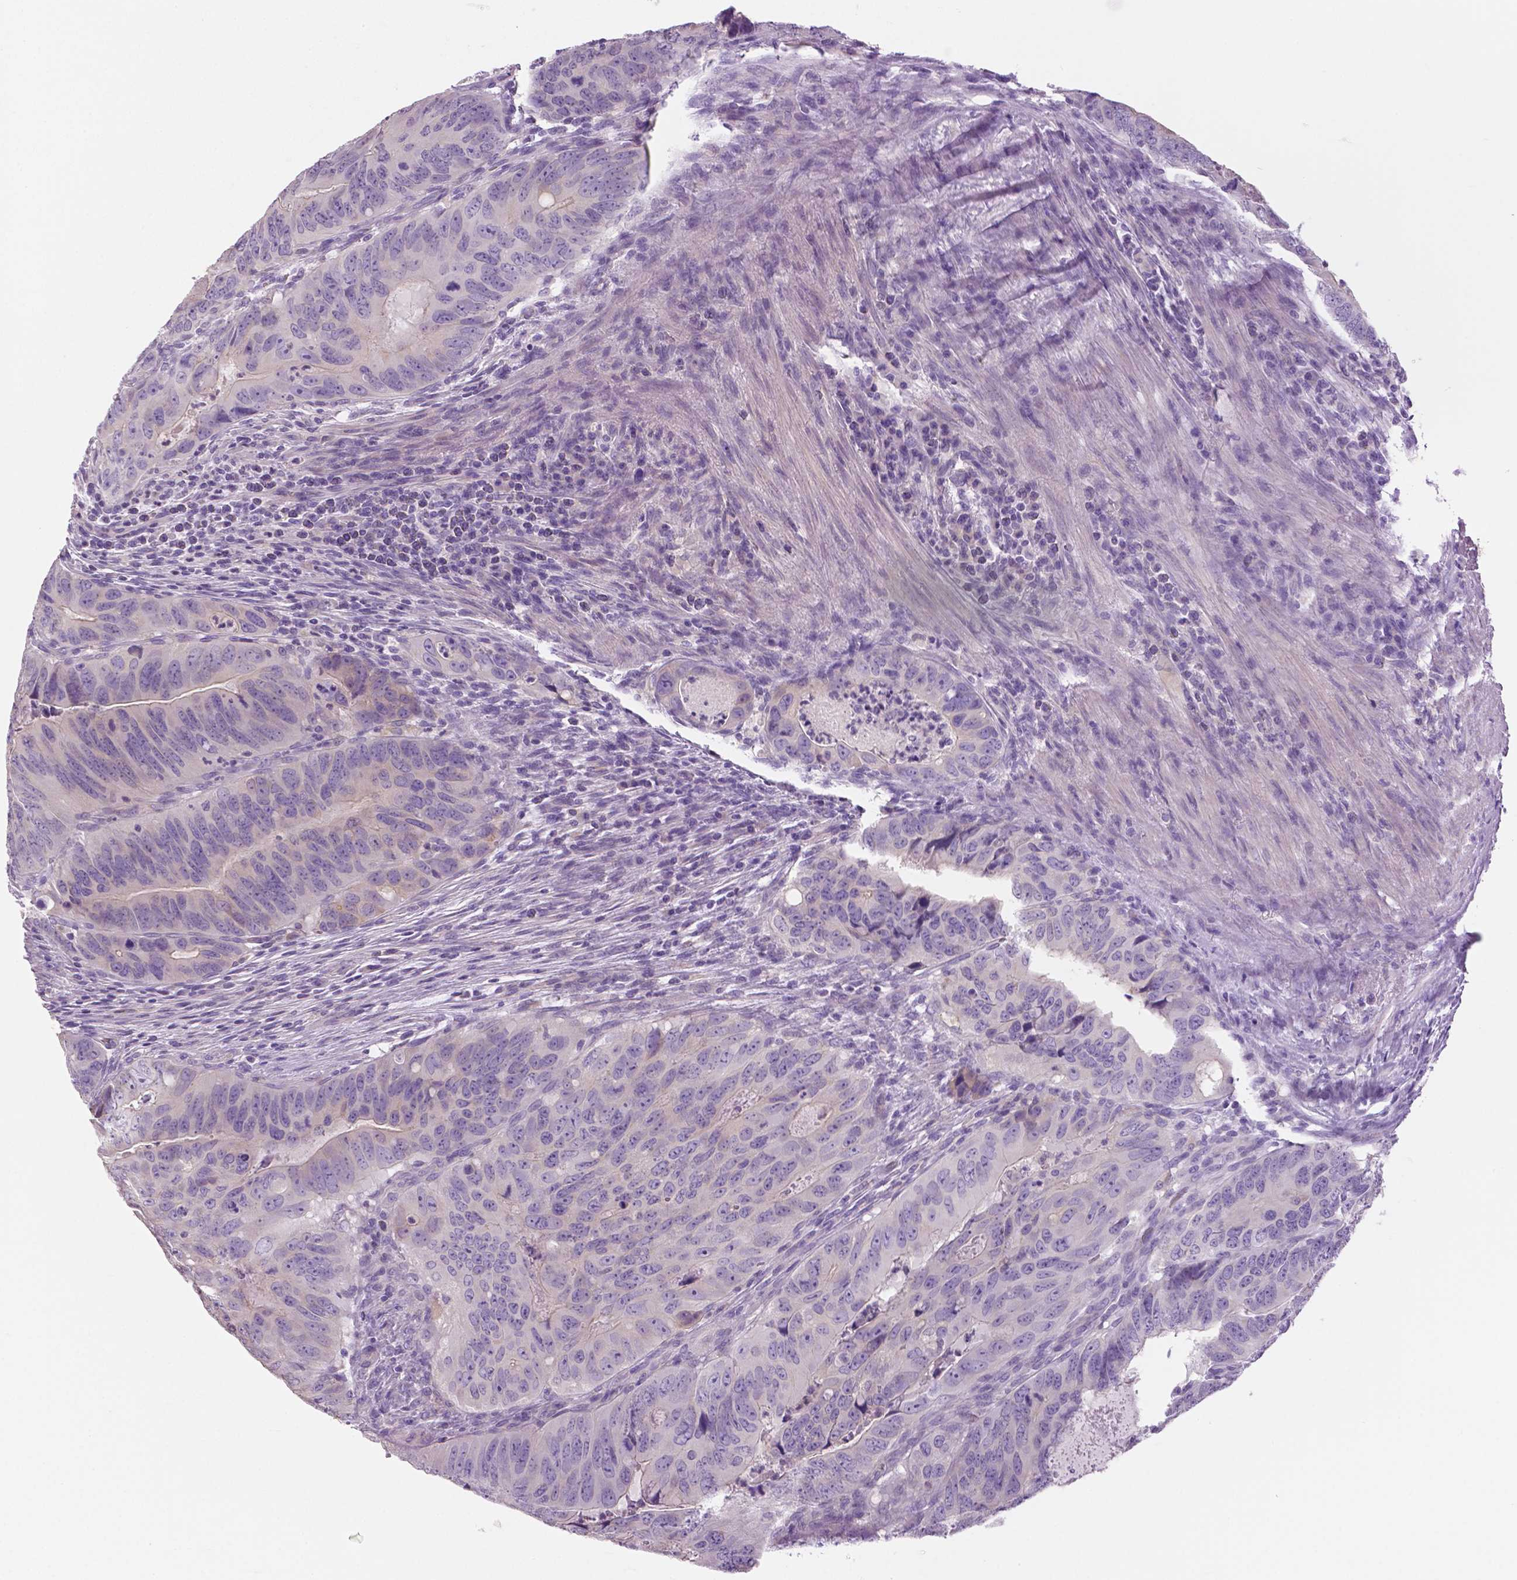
{"staining": {"intensity": "negative", "quantity": "none", "location": "none"}, "tissue": "colorectal cancer", "cell_type": "Tumor cells", "image_type": "cancer", "snomed": [{"axis": "morphology", "description": "Adenocarcinoma, NOS"}, {"axis": "topography", "description": "Colon"}], "caption": "Tumor cells are negative for protein expression in human colorectal adenocarcinoma.", "gene": "DNAH12", "patient": {"sex": "male", "age": 79}}